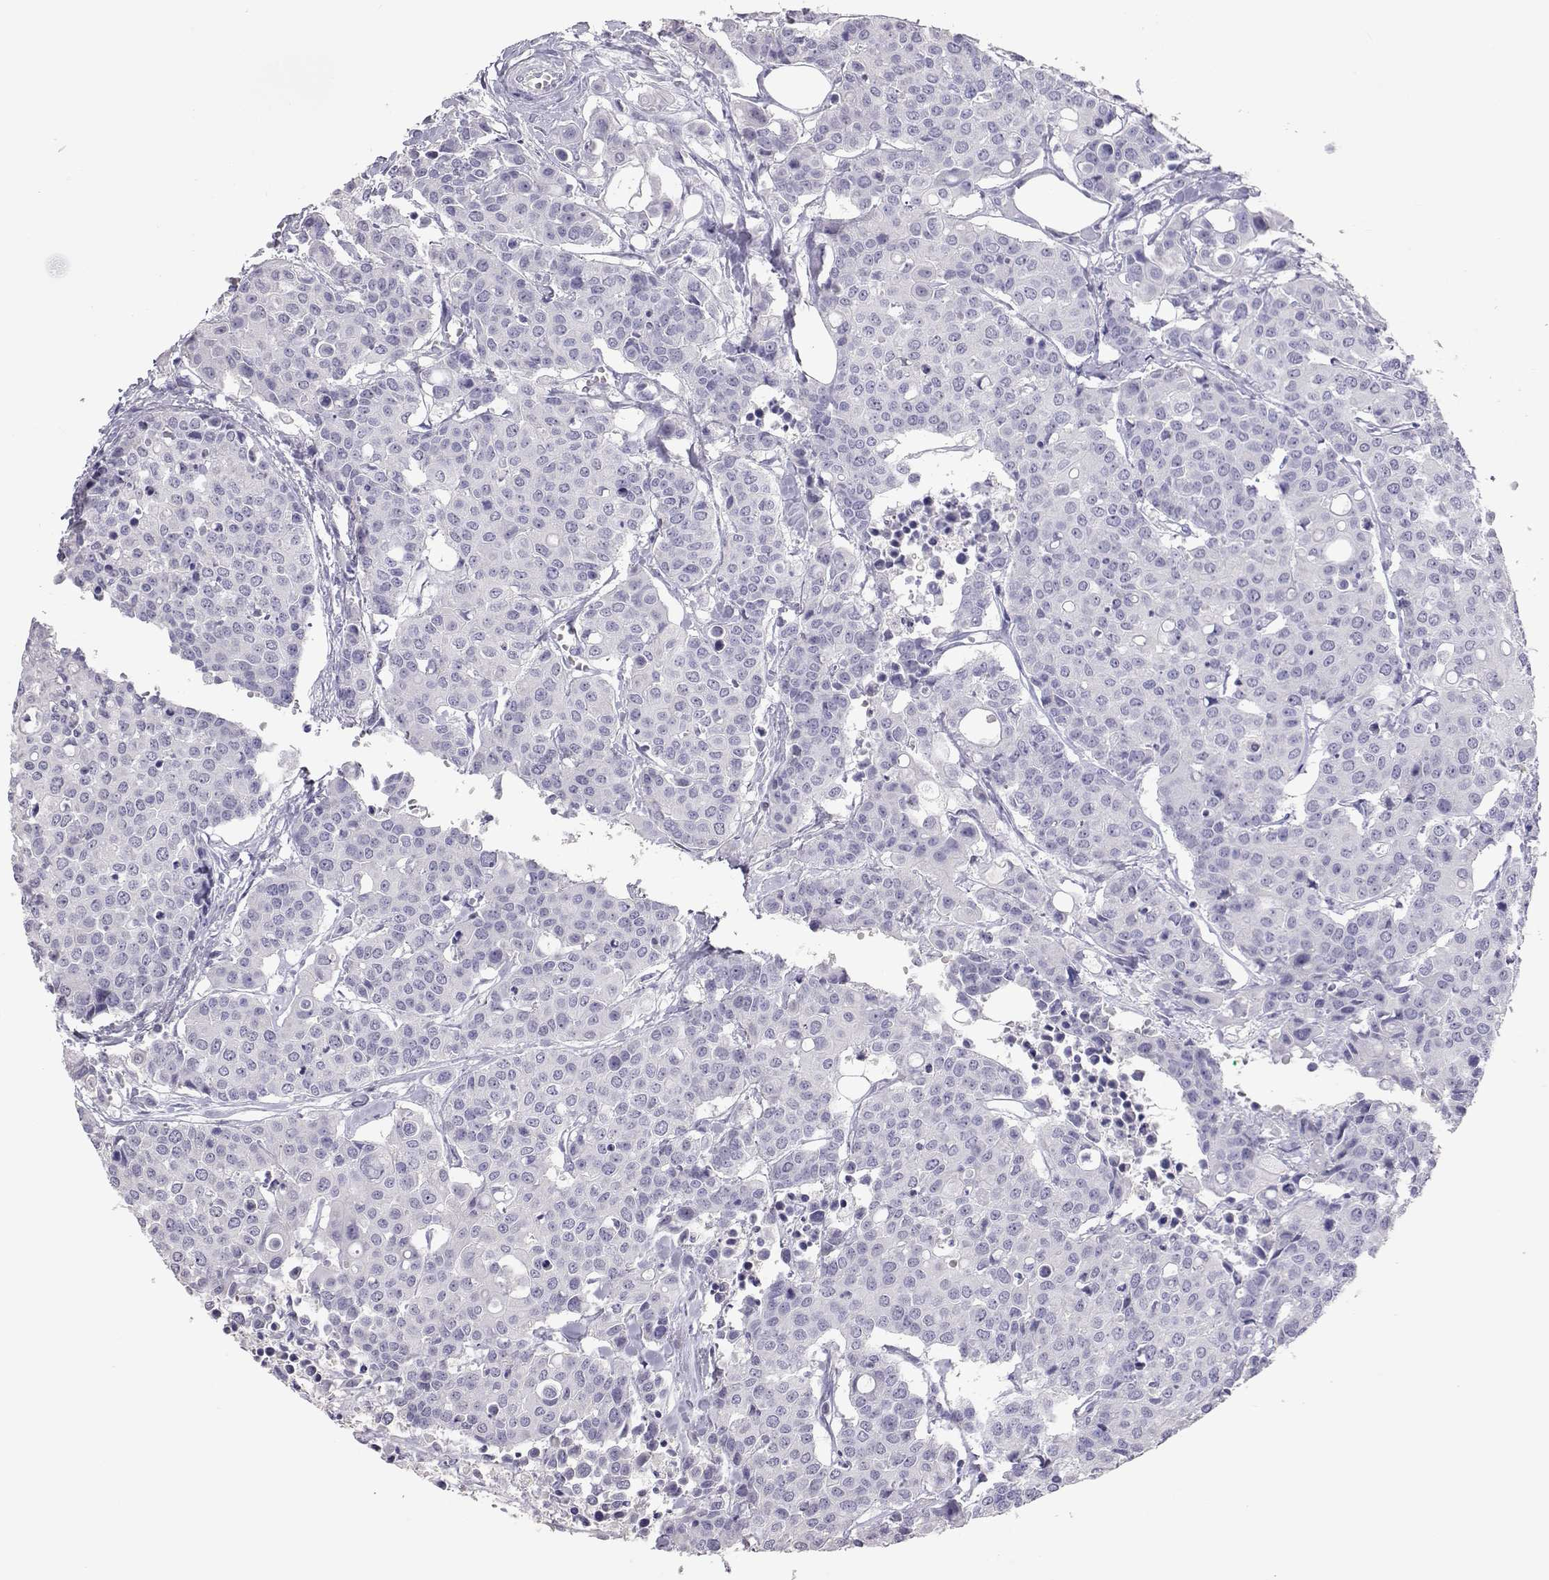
{"staining": {"intensity": "negative", "quantity": "none", "location": "none"}, "tissue": "carcinoid", "cell_type": "Tumor cells", "image_type": "cancer", "snomed": [{"axis": "morphology", "description": "Carcinoid, malignant, NOS"}, {"axis": "topography", "description": "Colon"}], "caption": "IHC photomicrograph of neoplastic tissue: carcinoid stained with DAB shows no significant protein staining in tumor cells.", "gene": "PMCH", "patient": {"sex": "male", "age": 81}}